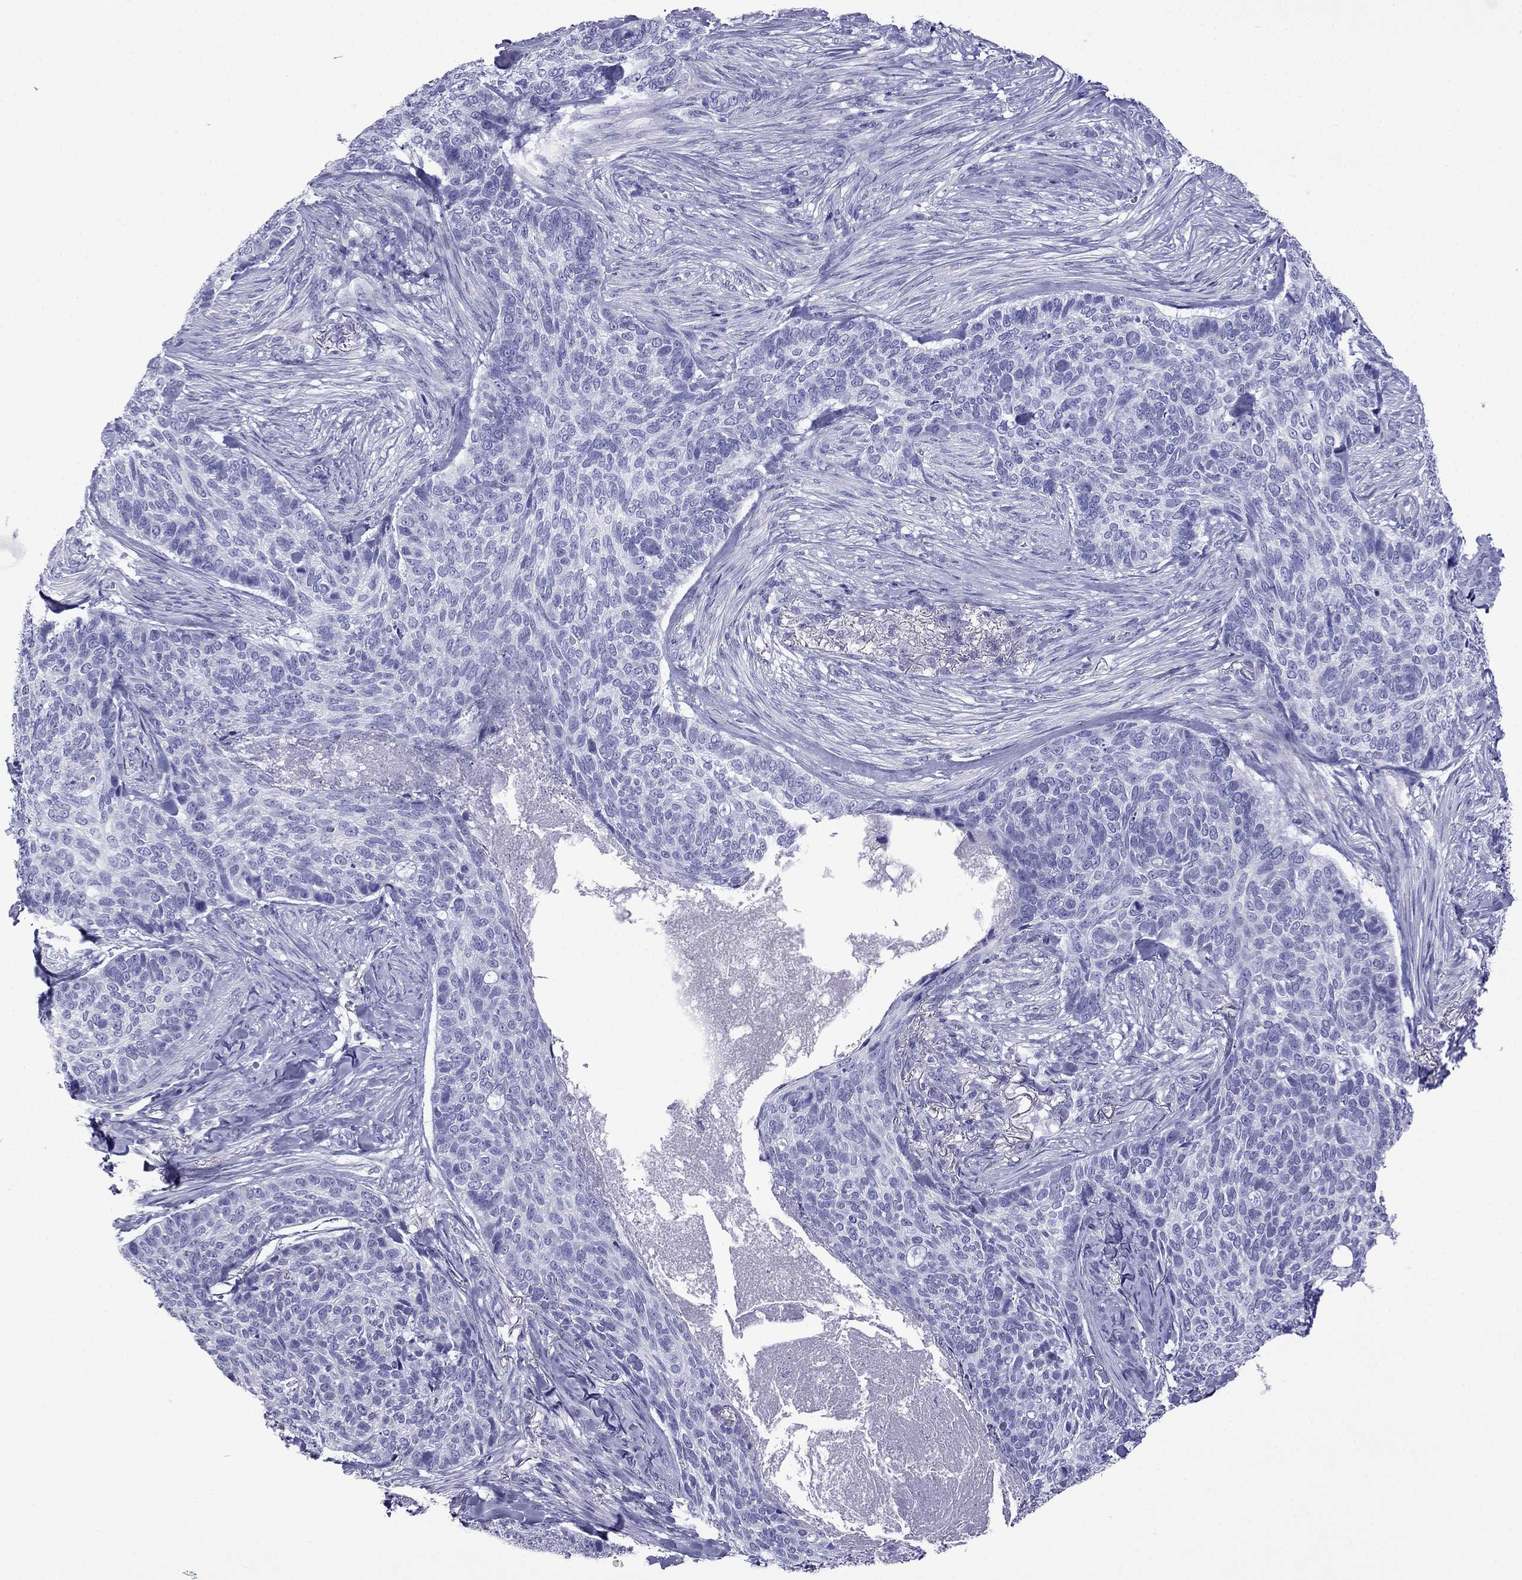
{"staining": {"intensity": "negative", "quantity": "none", "location": "none"}, "tissue": "skin cancer", "cell_type": "Tumor cells", "image_type": "cancer", "snomed": [{"axis": "morphology", "description": "Basal cell carcinoma"}, {"axis": "topography", "description": "Skin"}], "caption": "IHC of skin basal cell carcinoma demonstrates no positivity in tumor cells.", "gene": "ARR3", "patient": {"sex": "female", "age": 69}}